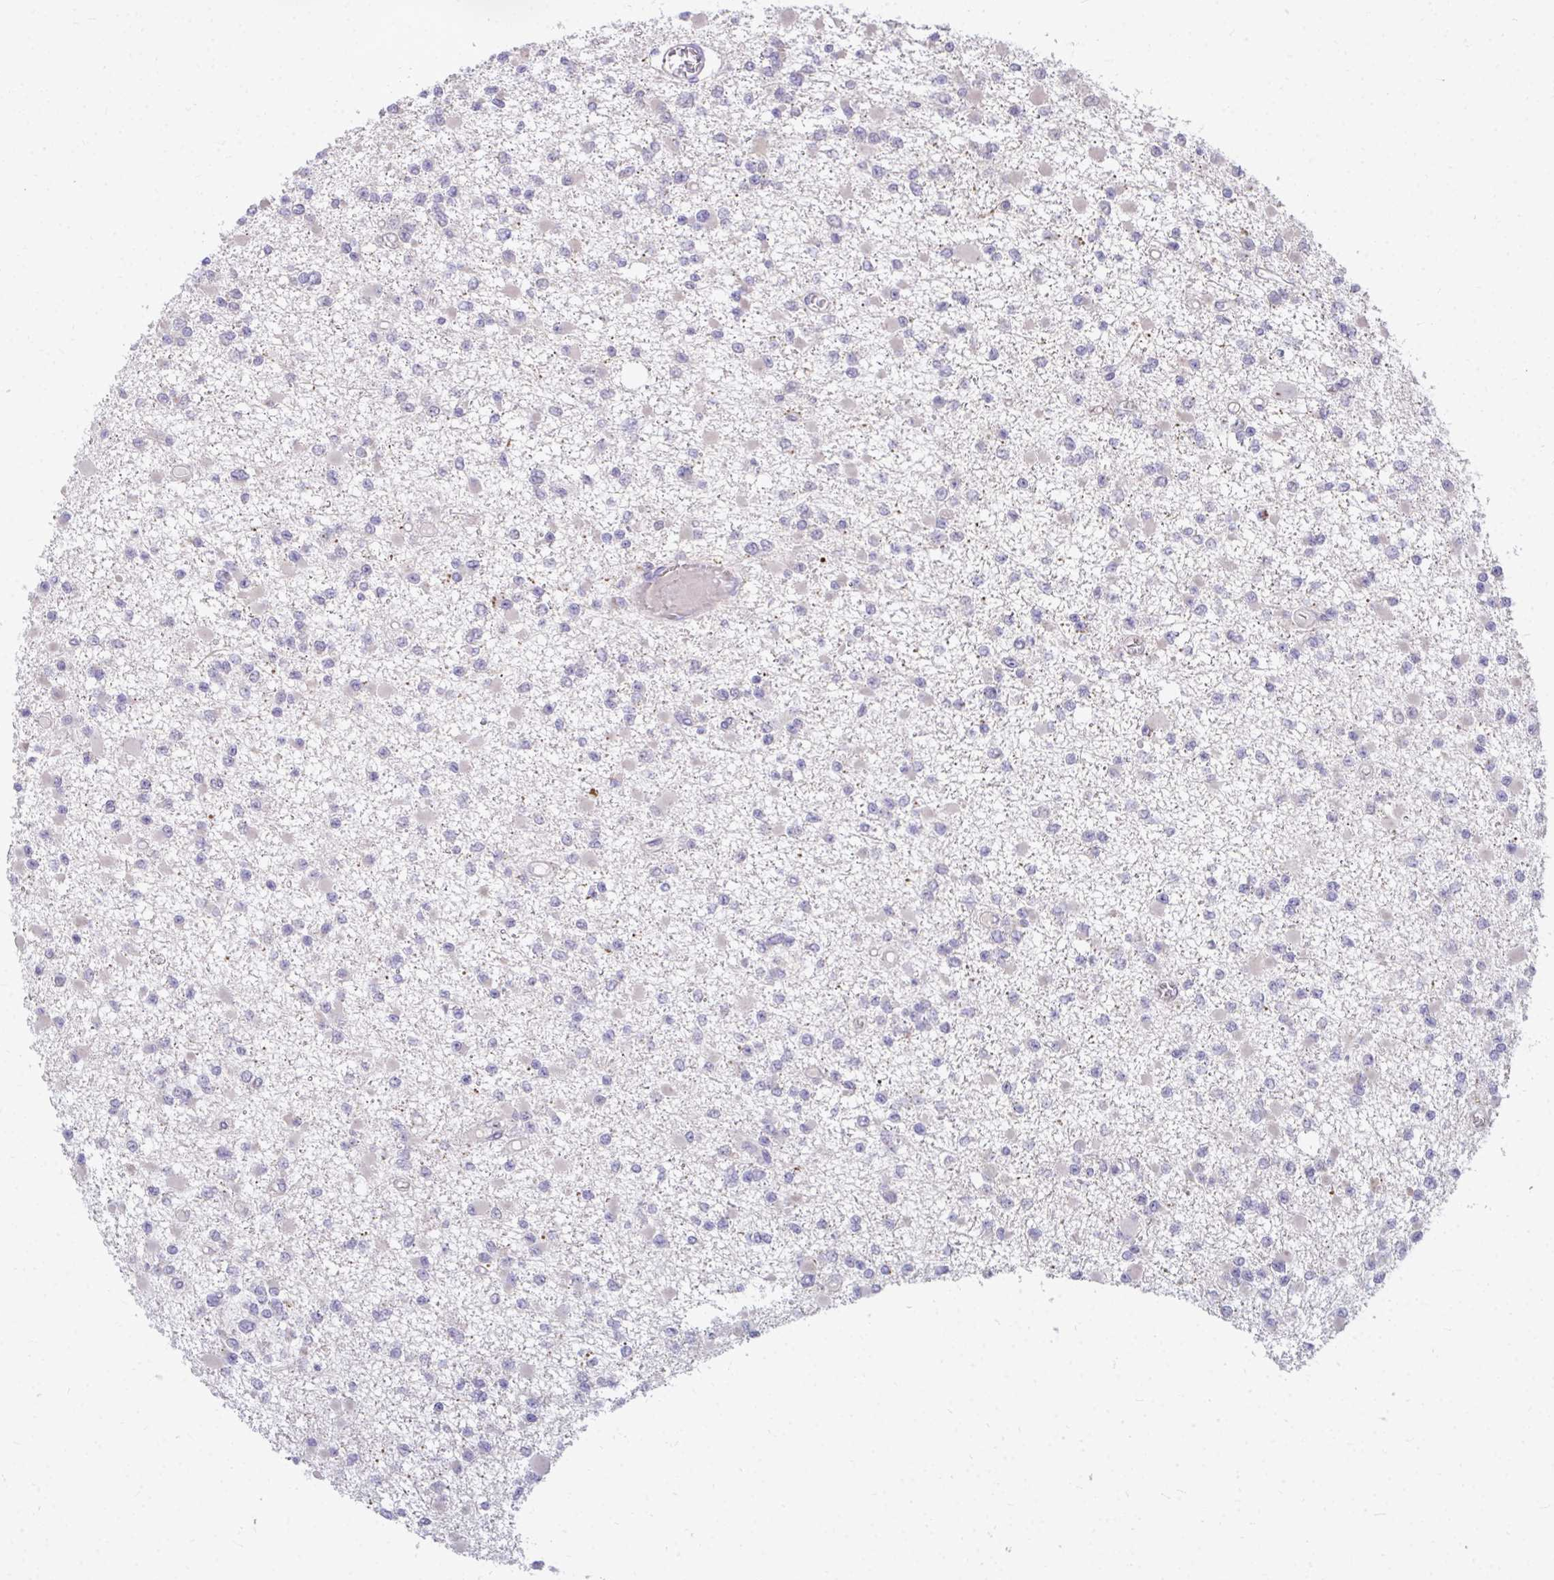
{"staining": {"intensity": "negative", "quantity": "none", "location": "none"}, "tissue": "glioma", "cell_type": "Tumor cells", "image_type": "cancer", "snomed": [{"axis": "morphology", "description": "Glioma, malignant, Low grade"}, {"axis": "topography", "description": "Brain"}], "caption": "This is an IHC micrograph of human glioma. There is no staining in tumor cells.", "gene": "MROH8", "patient": {"sex": "female", "age": 22}}